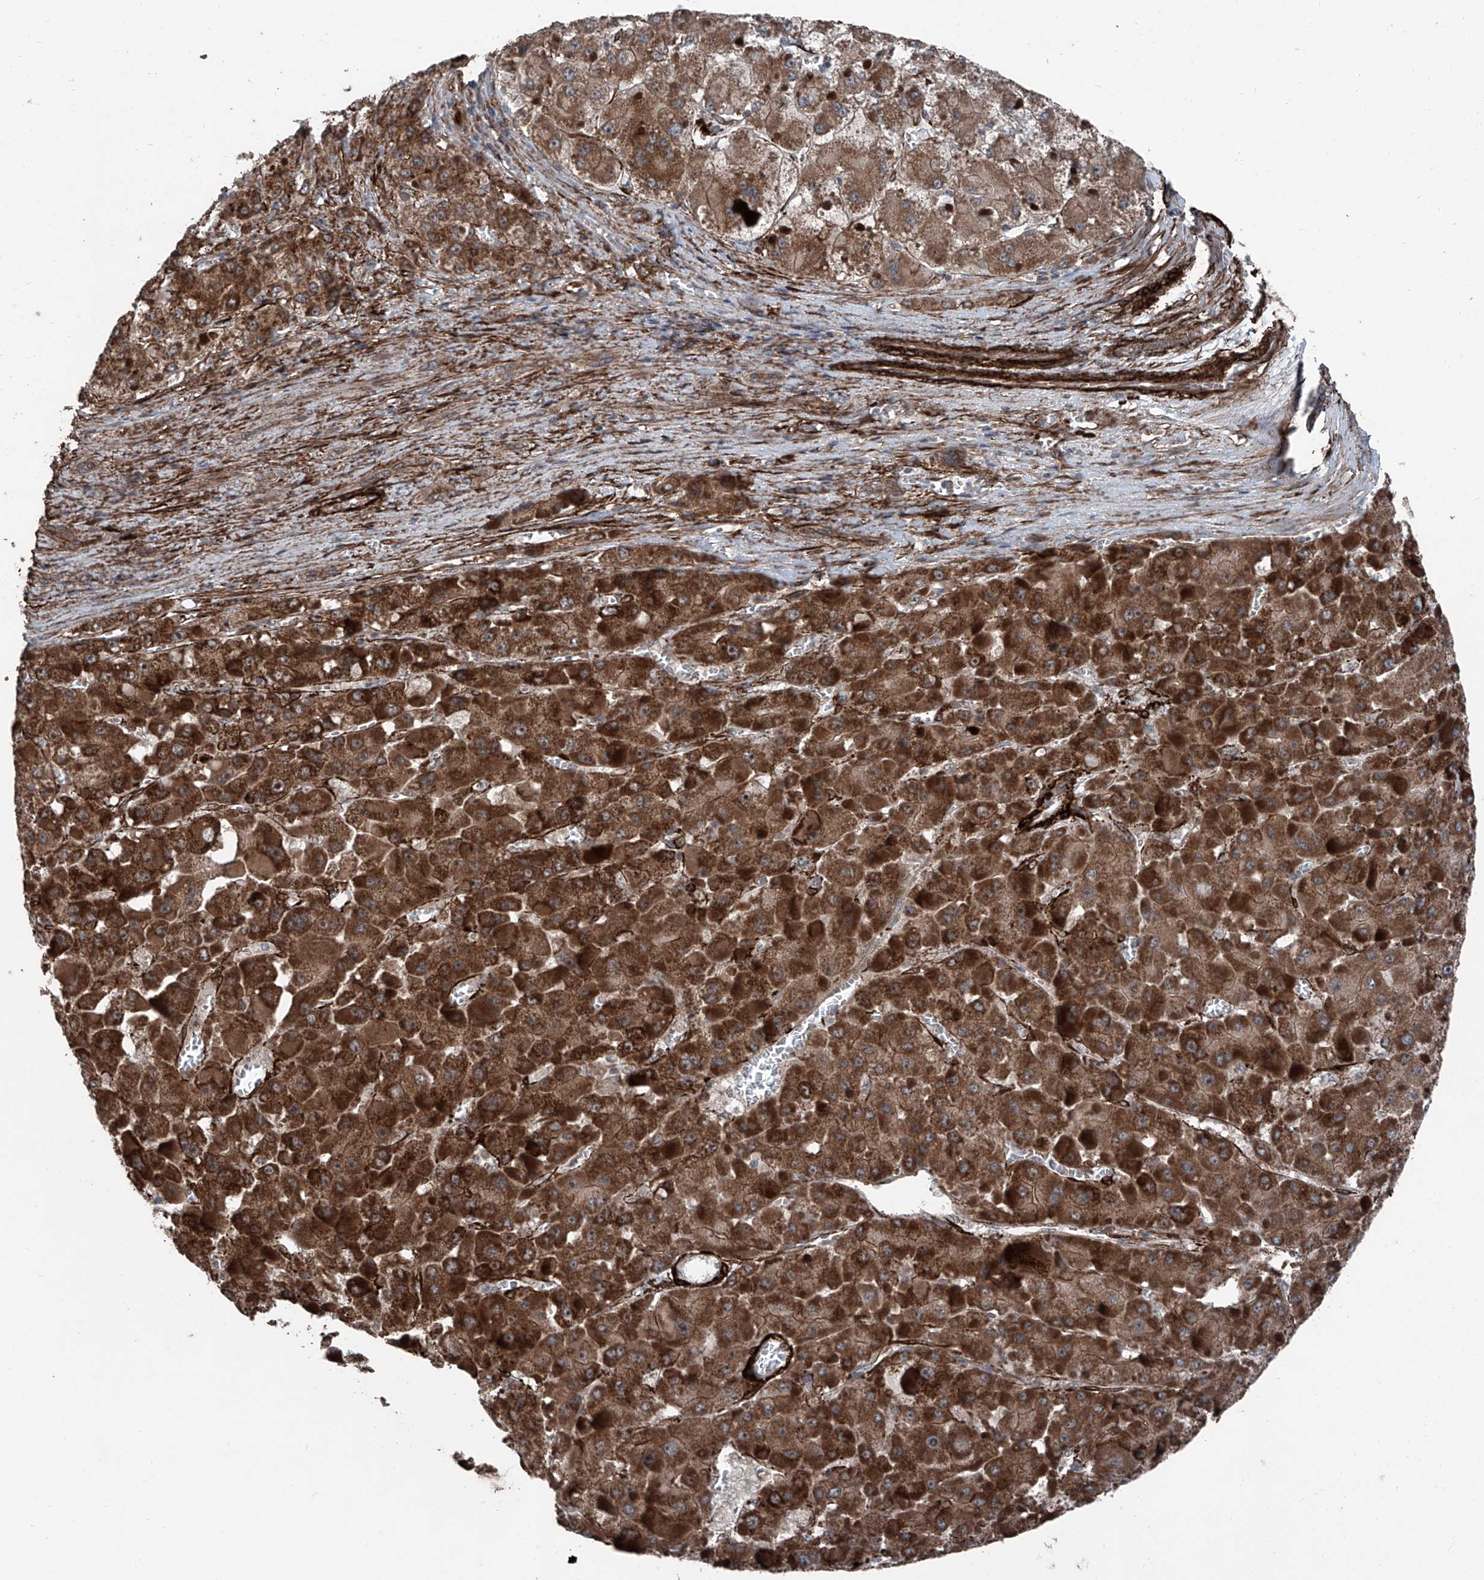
{"staining": {"intensity": "strong", "quantity": ">75%", "location": "cytoplasmic/membranous"}, "tissue": "liver cancer", "cell_type": "Tumor cells", "image_type": "cancer", "snomed": [{"axis": "morphology", "description": "Carcinoma, Hepatocellular, NOS"}, {"axis": "topography", "description": "Liver"}], "caption": "Brown immunohistochemical staining in liver cancer (hepatocellular carcinoma) displays strong cytoplasmic/membranous staining in about >75% of tumor cells. (DAB (3,3'-diaminobenzidine) IHC with brightfield microscopy, high magnification).", "gene": "COA7", "patient": {"sex": "female", "age": 73}}